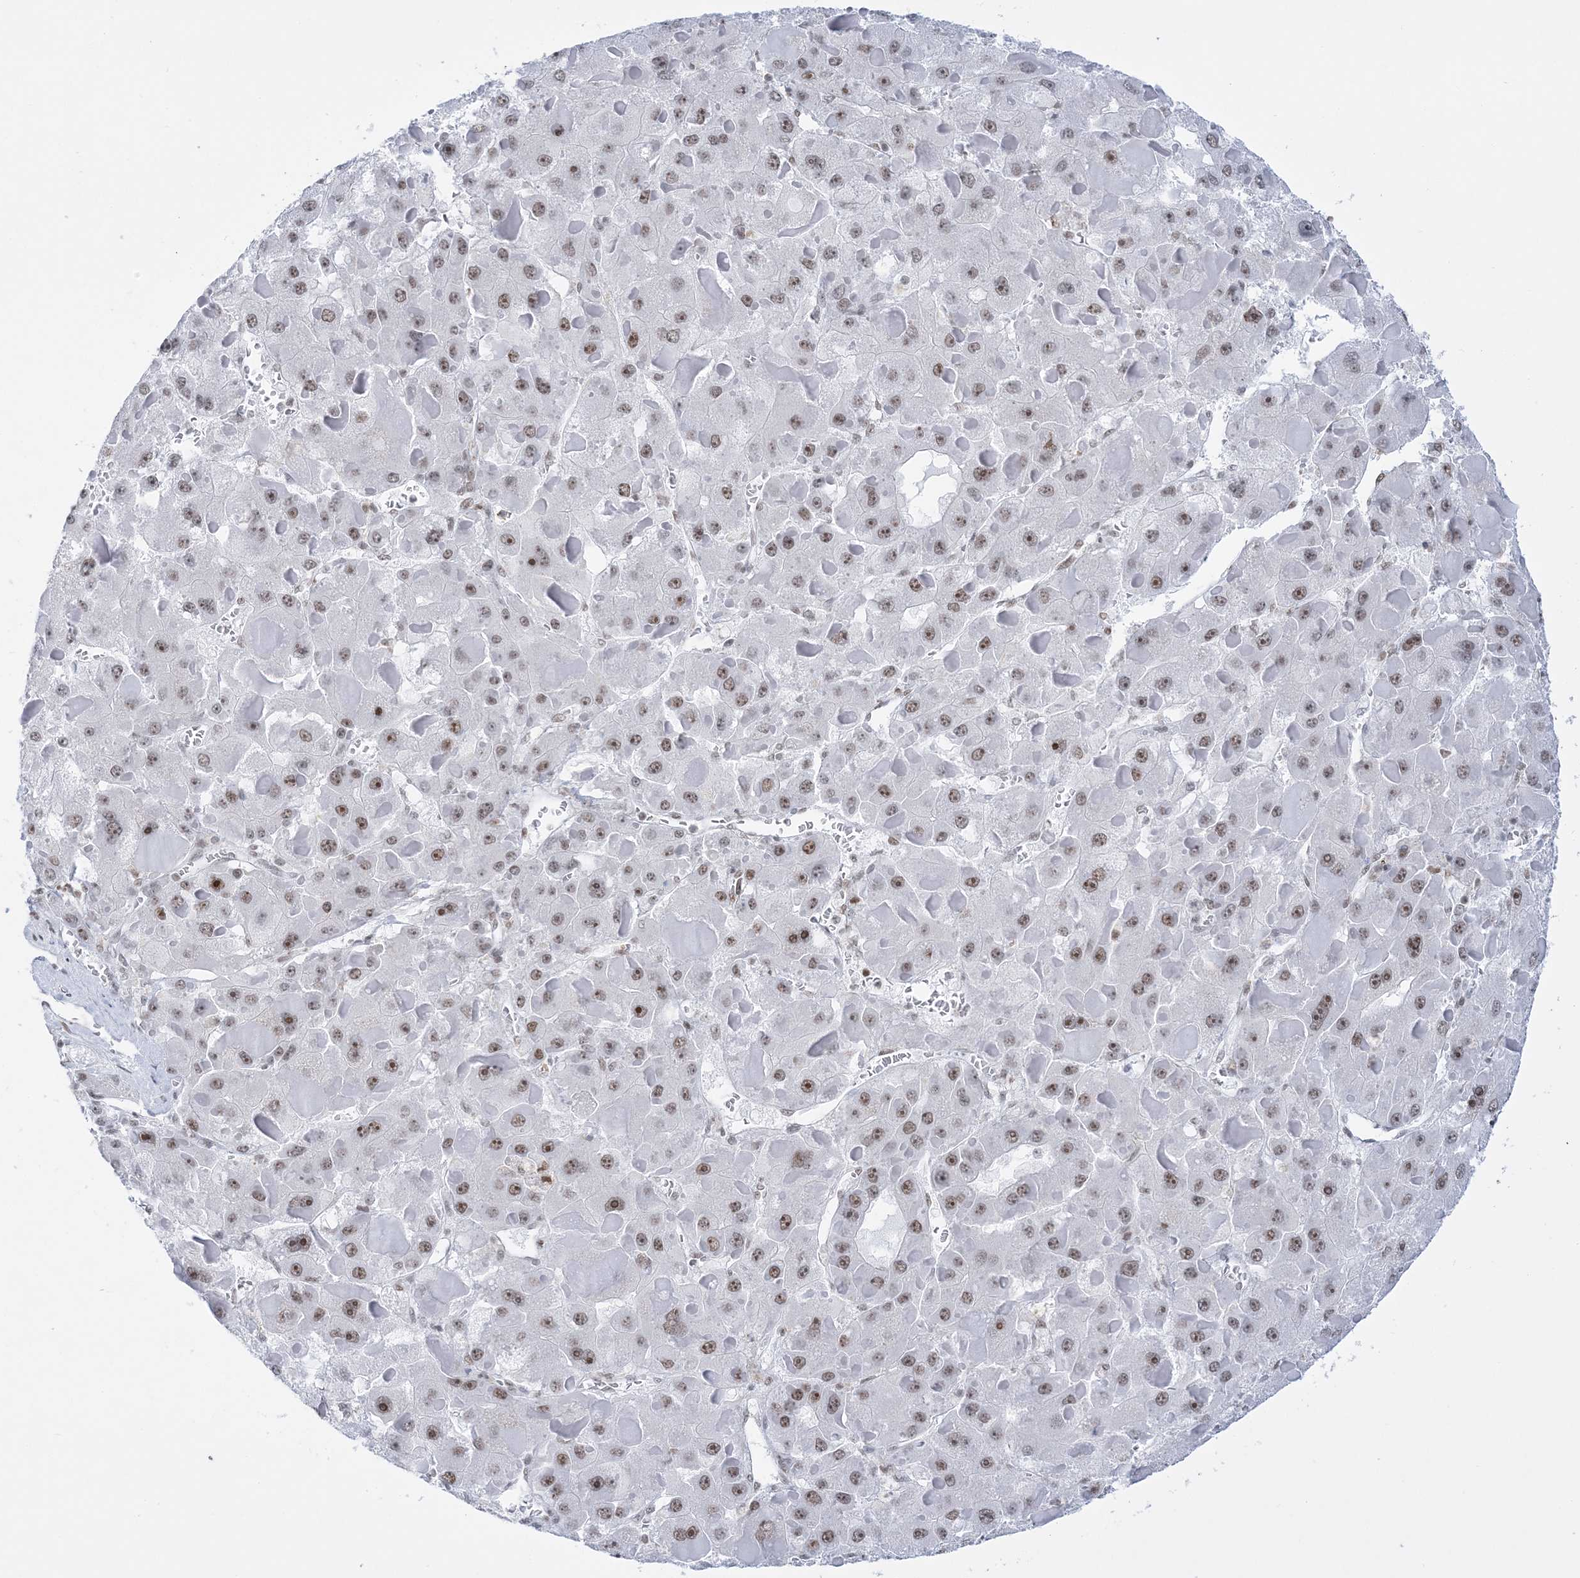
{"staining": {"intensity": "moderate", "quantity": ">75%", "location": "nuclear"}, "tissue": "liver cancer", "cell_type": "Tumor cells", "image_type": "cancer", "snomed": [{"axis": "morphology", "description": "Carcinoma, Hepatocellular, NOS"}, {"axis": "topography", "description": "Liver"}], "caption": "Hepatocellular carcinoma (liver) tissue displays moderate nuclear staining in approximately >75% of tumor cells, visualized by immunohistochemistry. Using DAB (3,3'-diaminobenzidine) (brown) and hematoxylin (blue) stains, captured at high magnification using brightfield microscopy.", "gene": "DDX21", "patient": {"sex": "female", "age": 73}}